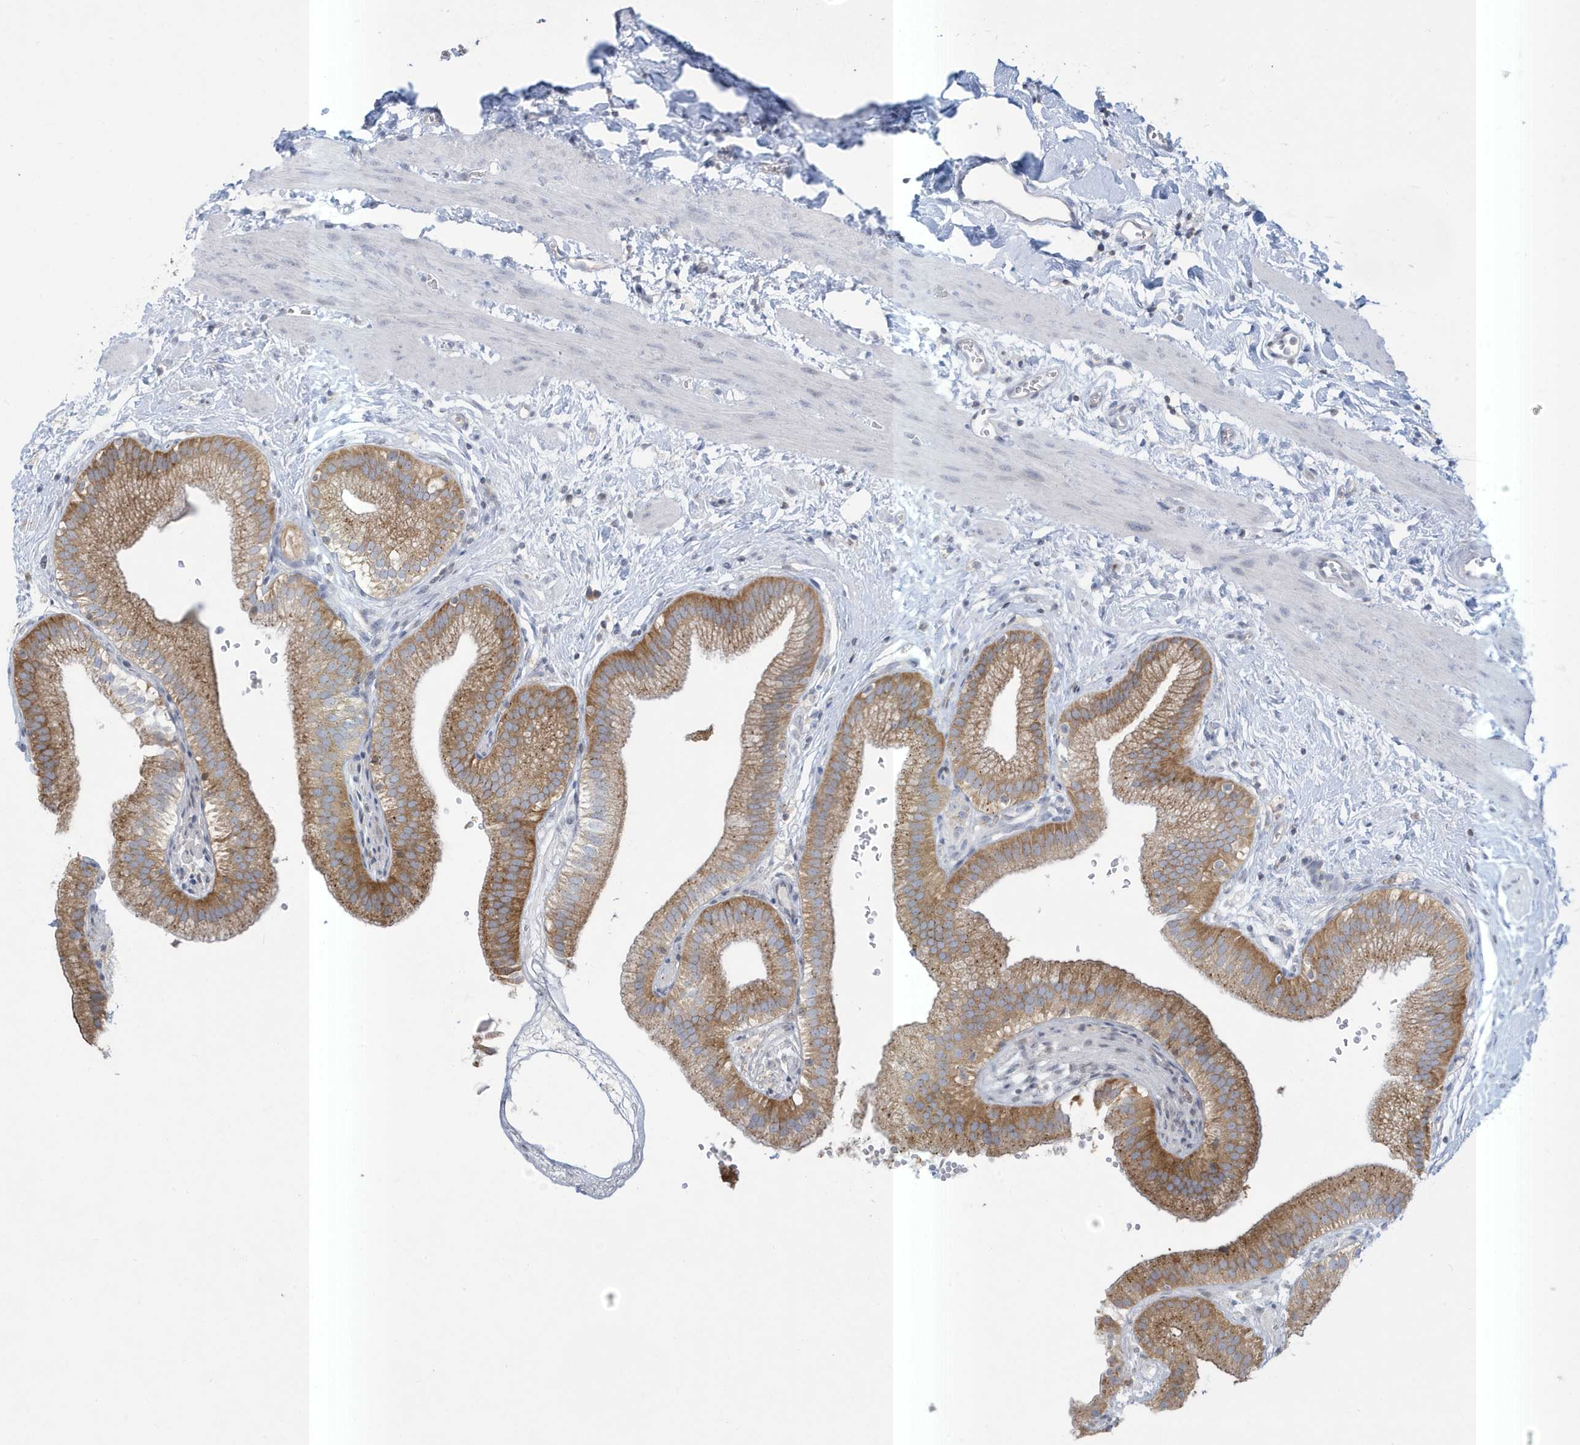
{"staining": {"intensity": "moderate", "quantity": ">75%", "location": "cytoplasmic/membranous"}, "tissue": "gallbladder", "cell_type": "Glandular cells", "image_type": "normal", "snomed": [{"axis": "morphology", "description": "Normal tissue, NOS"}, {"axis": "topography", "description": "Gallbladder"}], "caption": "Immunohistochemistry (IHC) photomicrograph of benign human gallbladder stained for a protein (brown), which reveals medium levels of moderate cytoplasmic/membranous expression in about >75% of glandular cells.", "gene": "SLAMF9", "patient": {"sex": "male", "age": 55}}